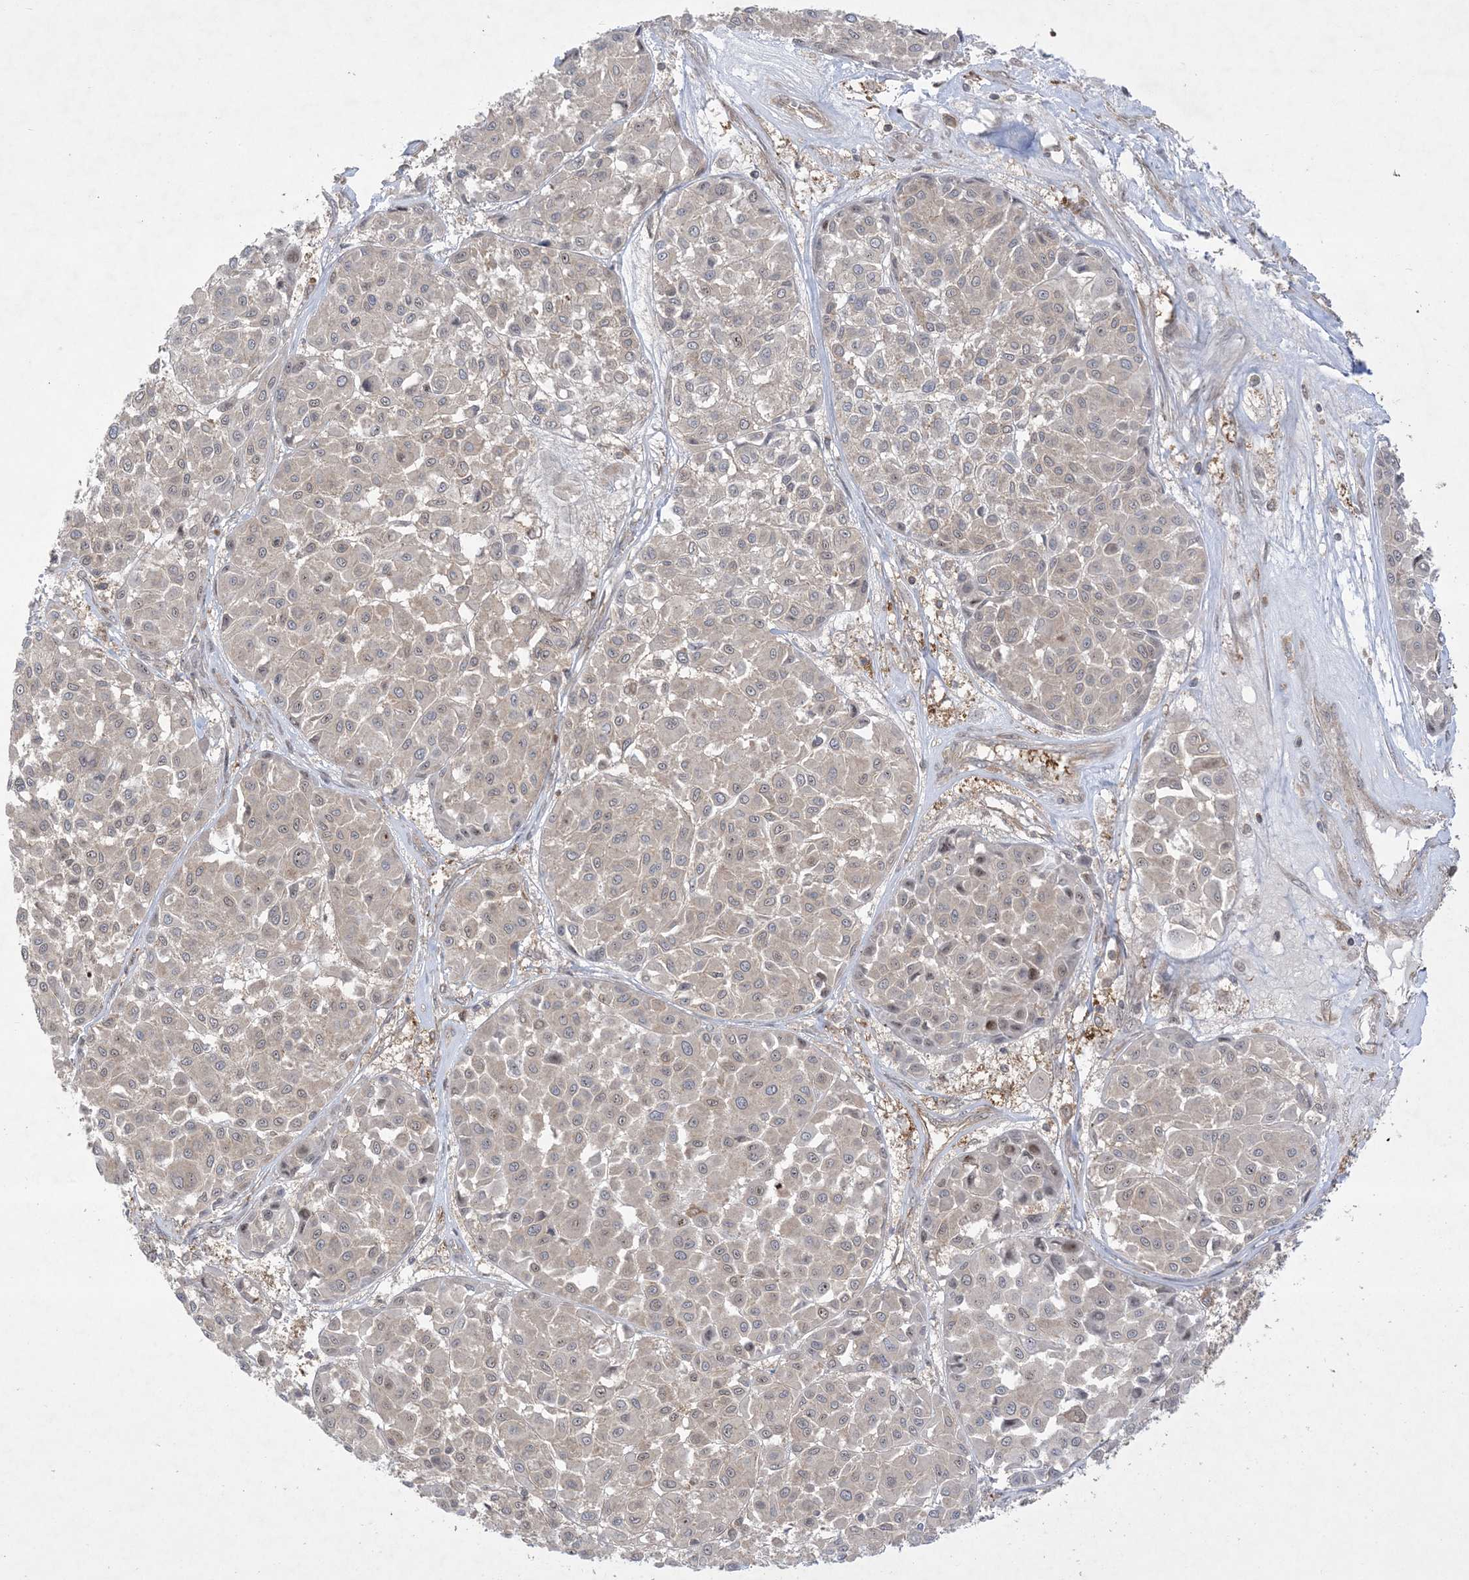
{"staining": {"intensity": "weak", "quantity": "25%-75%", "location": "cytoplasmic/membranous,nuclear"}, "tissue": "melanoma", "cell_type": "Tumor cells", "image_type": "cancer", "snomed": [{"axis": "morphology", "description": "Malignant melanoma, Metastatic site"}, {"axis": "topography", "description": "Soft tissue"}], "caption": "Immunohistochemistry histopathology image of neoplastic tissue: melanoma stained using IHC demonstrates low levels of weak protein expression localized specifically in the cytoplasmic/membranous and nuclear of tumor cells, appearing as a cytoplasmic/membranous and nuclear brown color.", "gene": "SOGA3", "patient": {"sex": "male", "age": 41}}